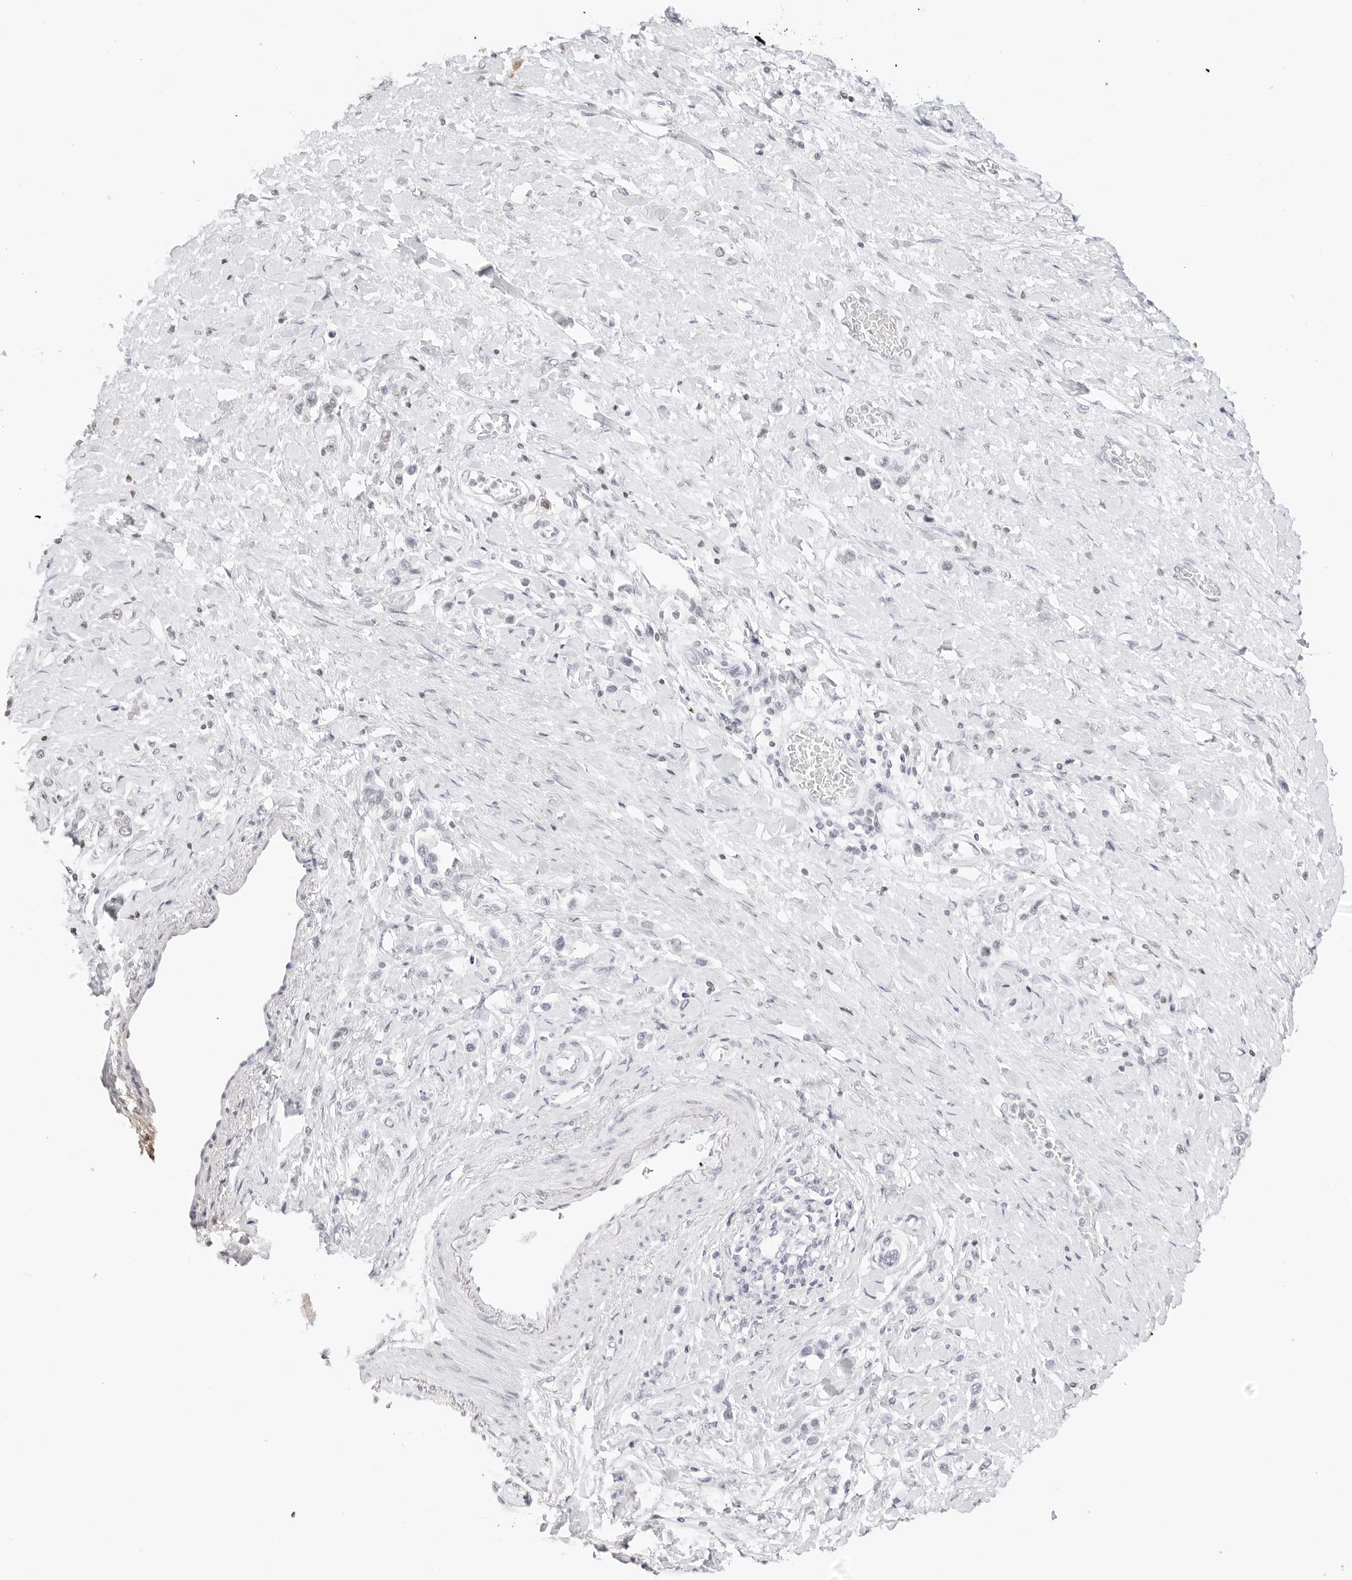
{"staining": {"intensity": "negative", "quantity": "none", "location": "none"}, "tissue": "stomach cancer", "cell_type": "Tumor cells", "image_type": "cancer", "snomed": [{"axis": "morphology", "description": "Adenocarcinoma, NOS"}, {"axis": "topography", "description": "Stomach"}], "caption": "An immunohistochemistry (IHC) histopathology image of adenocarcinoma (stomach) is shown. There is no staining in tumor cells of adenocarcinoma (stomach).", "gene": "TFF2", "patient": {"sex": "female", "age": 65}}